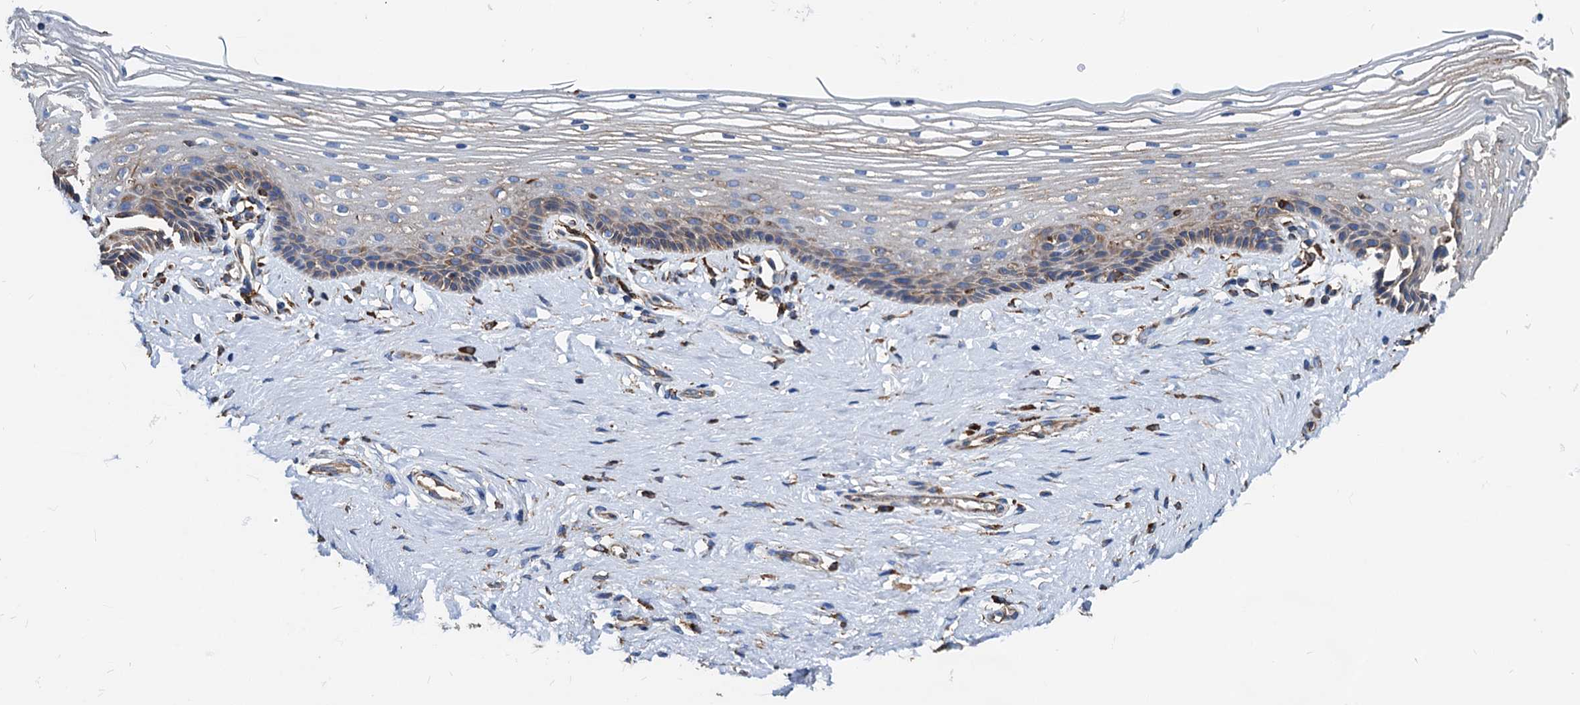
{"staining": {"intensity": "weak", "quantity": "<25%", "location": "cytoplasmic/membranous"}, "tissue": "vagina", "cell_type": "Squamous epithelial cells", "image_type": "normal", "snomed": [{"axis": "morphology", "description": "Normal tissue, NOS"}, {"axis": "topography", "description": "Vagina"}], "caption": "Immunohistochemical staining of unremarkable human vagina demonstrates no significant staining in squamous epithelial cells.", "gene": "HSPA5", "patient": {"sex": "female", "age": 46}}